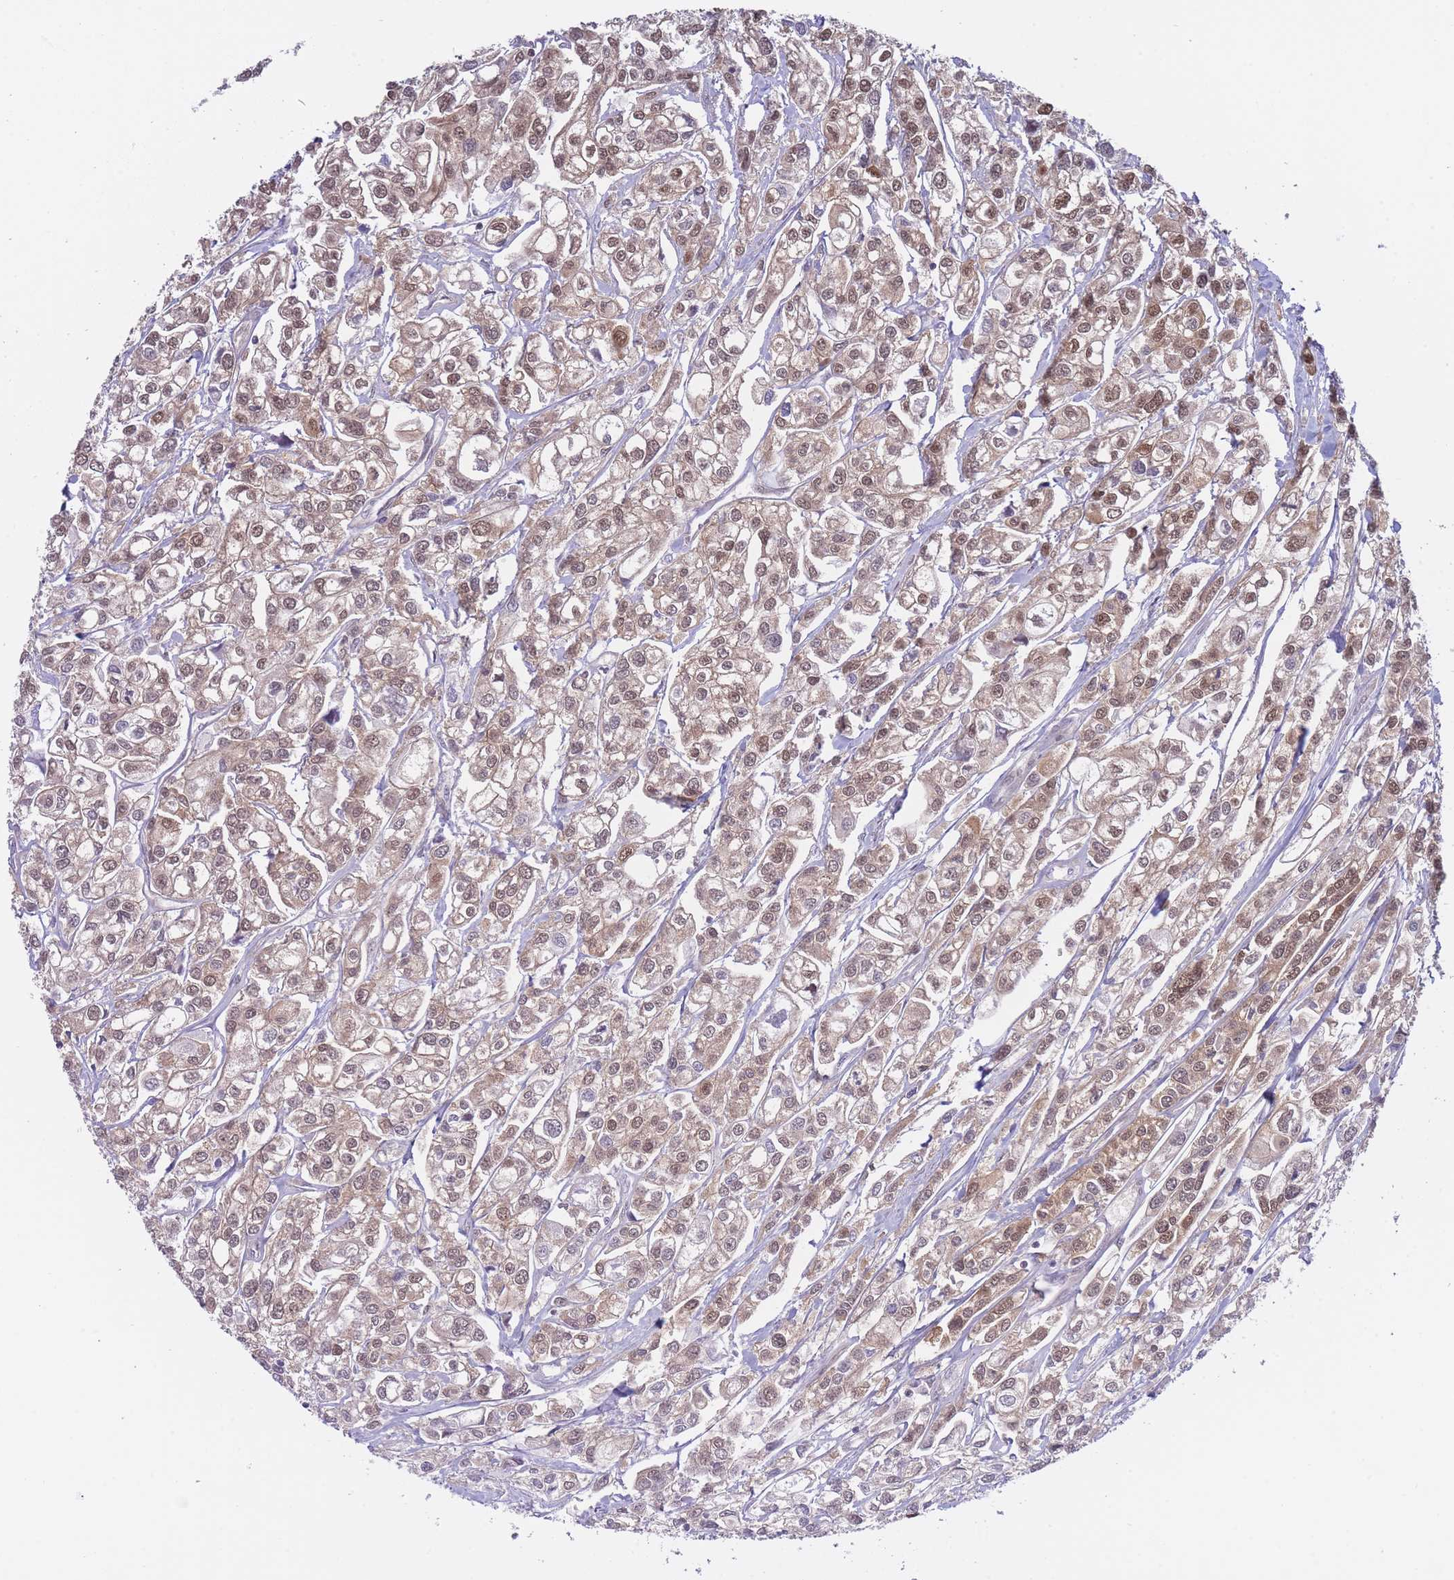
{"staining": {"intensity": "weak", "quantity": "25%-75%", "location": "cytoplasmic/membranous,nuclear"}, "tissue": "urothelial cancer", "cell_type": "Tumor cells", "image_type": "cancer", "snomed": [{"axis": "morphology", "description": "Urothelial carcinoma, High grade"}, {"axis": "topography", "description": "Urinary bladder"}], "caption": "Immunohistochemistry (IHC) of urothelial carcinoma (high-grade) displays low levels of weak cytoplasmic/membranous and nuclear positivity in about 25%-75% of tumor cells.", "gene": "NSFL1C", "patient": {"sex": "male", "age": 67}}